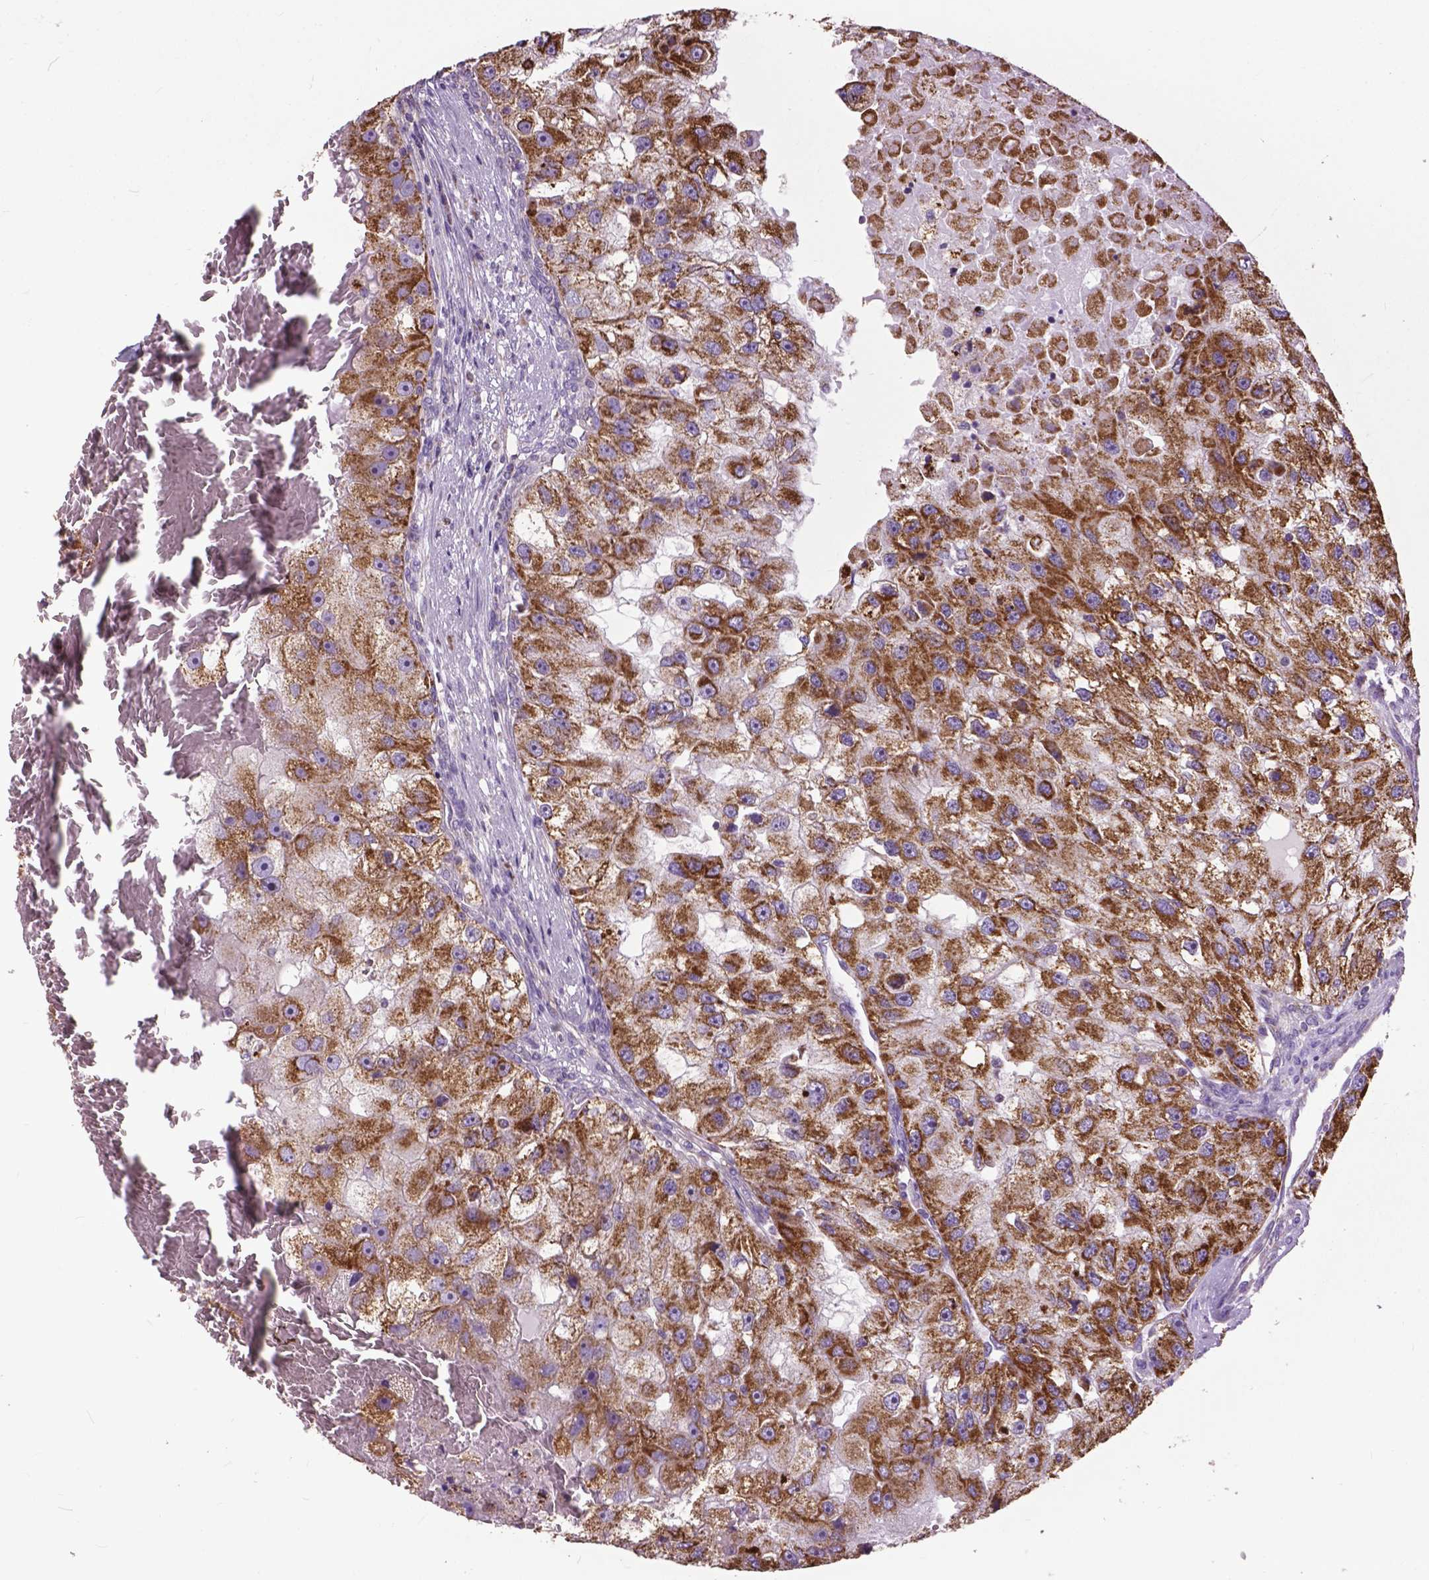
{"staining": {"intensity": "strong", "quantity": ">75%", "location": "cytoplasmic/membranous"}, "tissue": "renal cancer", "cell_type": "Tumor cells", "image_type": "cancer", "snomed": [{"axis": "morphology", "description": "Adenocarcinoma, NOS"}, {"axis": "topography", "description": "Kidney"}], "caption": "A high amount of strong cytoplasmic/membranous staining is present in approximately >75% of tumor cells in renal cancer (adenocarcinoma) tissue. (brown staining indicates protein expression, while blue staining denotes nuclei).", "gene": "VDAC1", "patient": {"sex": "male", "age": 63}}